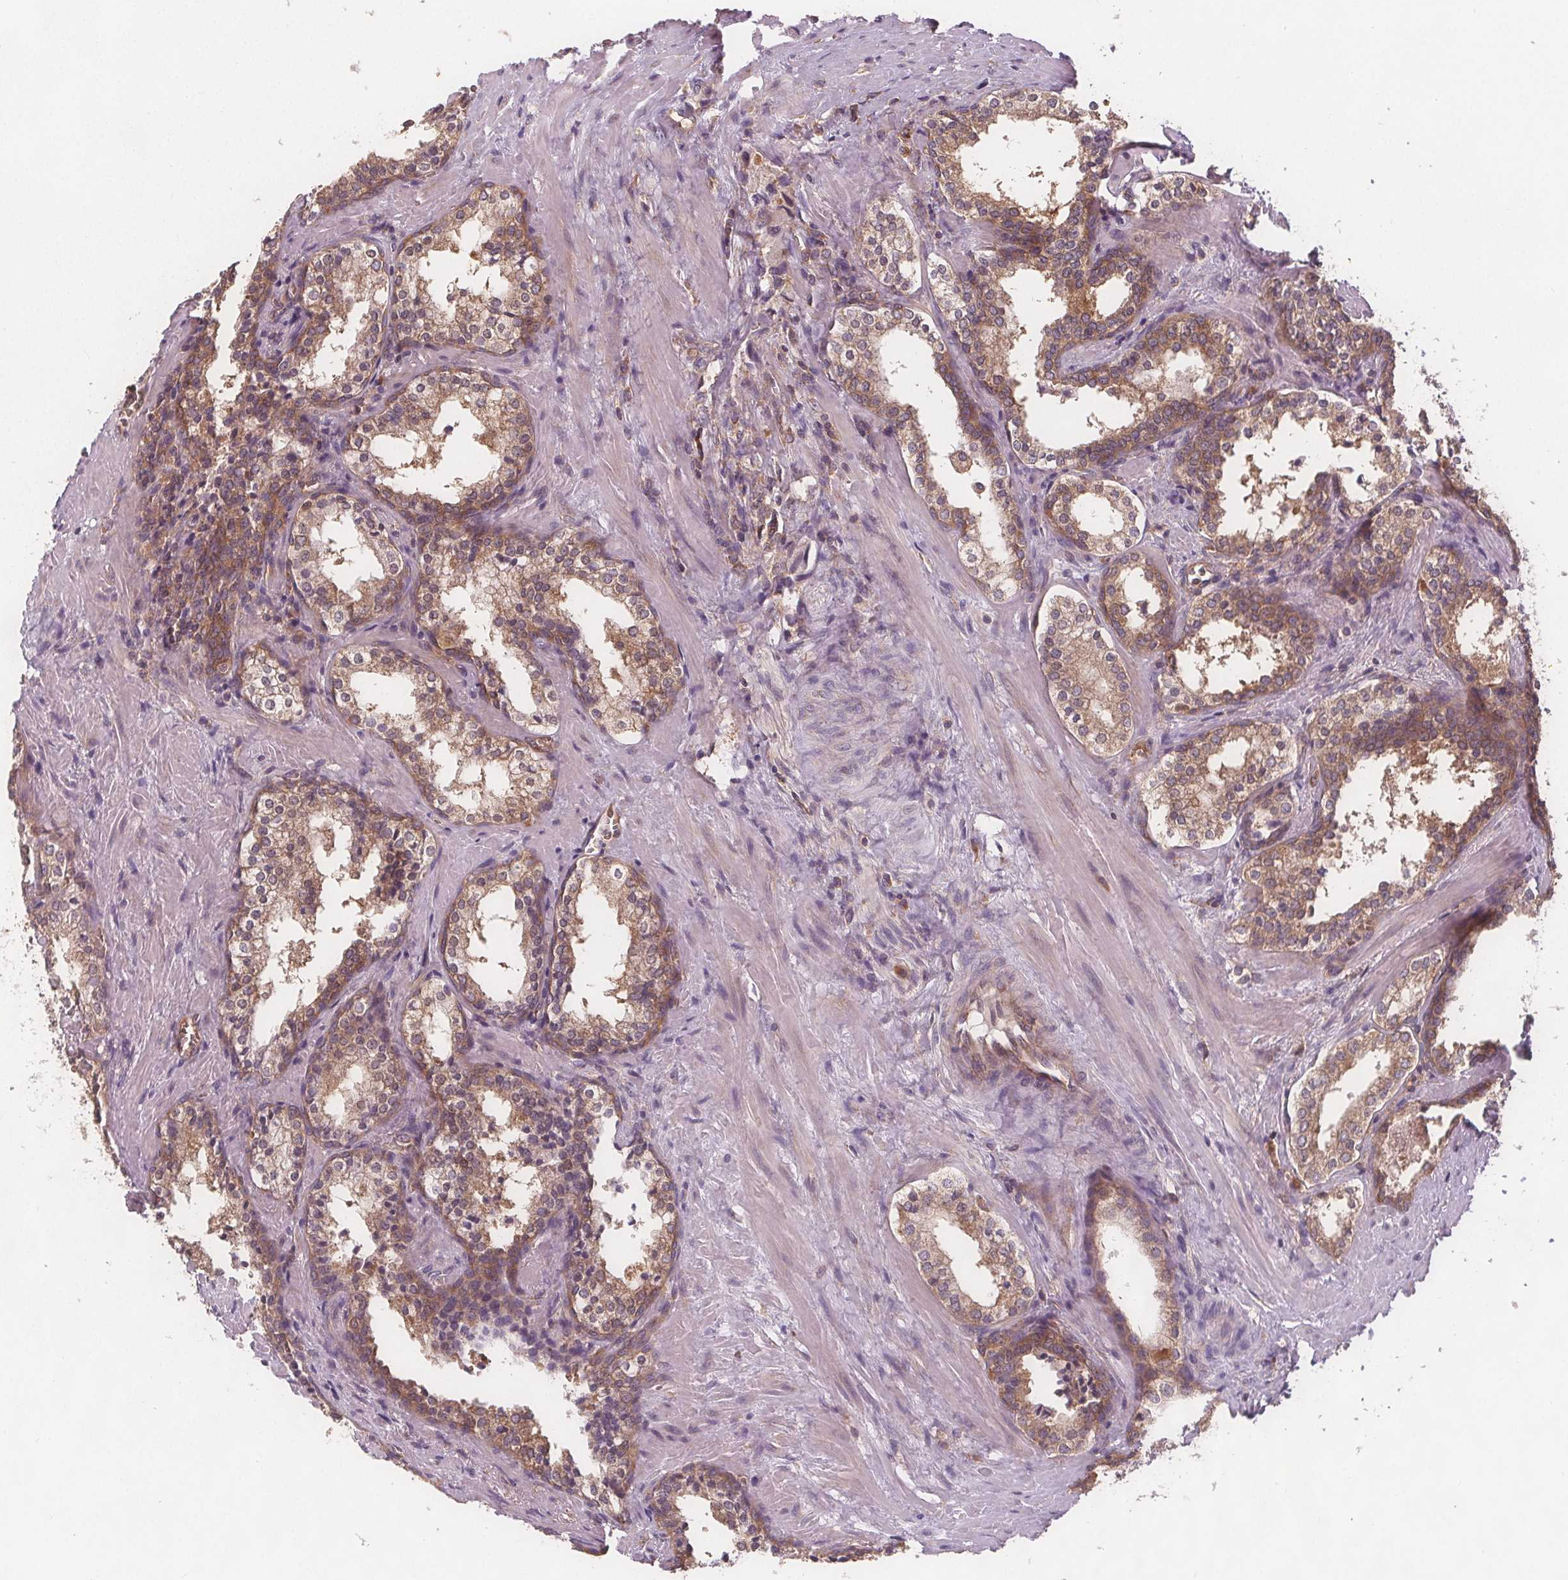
{"staining": {"intensity": "moderate", "quantity": "25%-75%", "location": "cytoplasmic/membranous"}, "tissue": "prostate cancer", "cell_type": "Tumor cells", "image_type": "cancer", "snomed": [{"axis": "morphology", "description": "Adenocarcinoma, NOS"}, {"axis": "topography", "description": "Prostate and seminal vesicle, NOS"}], "caption": "Human prostate cancer (adenocarcinoma) stained with a brown dye shows moderate cytoplasmic/membranous positive positivity in about 25%-75% of tumor cells.", "gene": "EIF3D", "patient": {"sex": "male", "age": 63}}